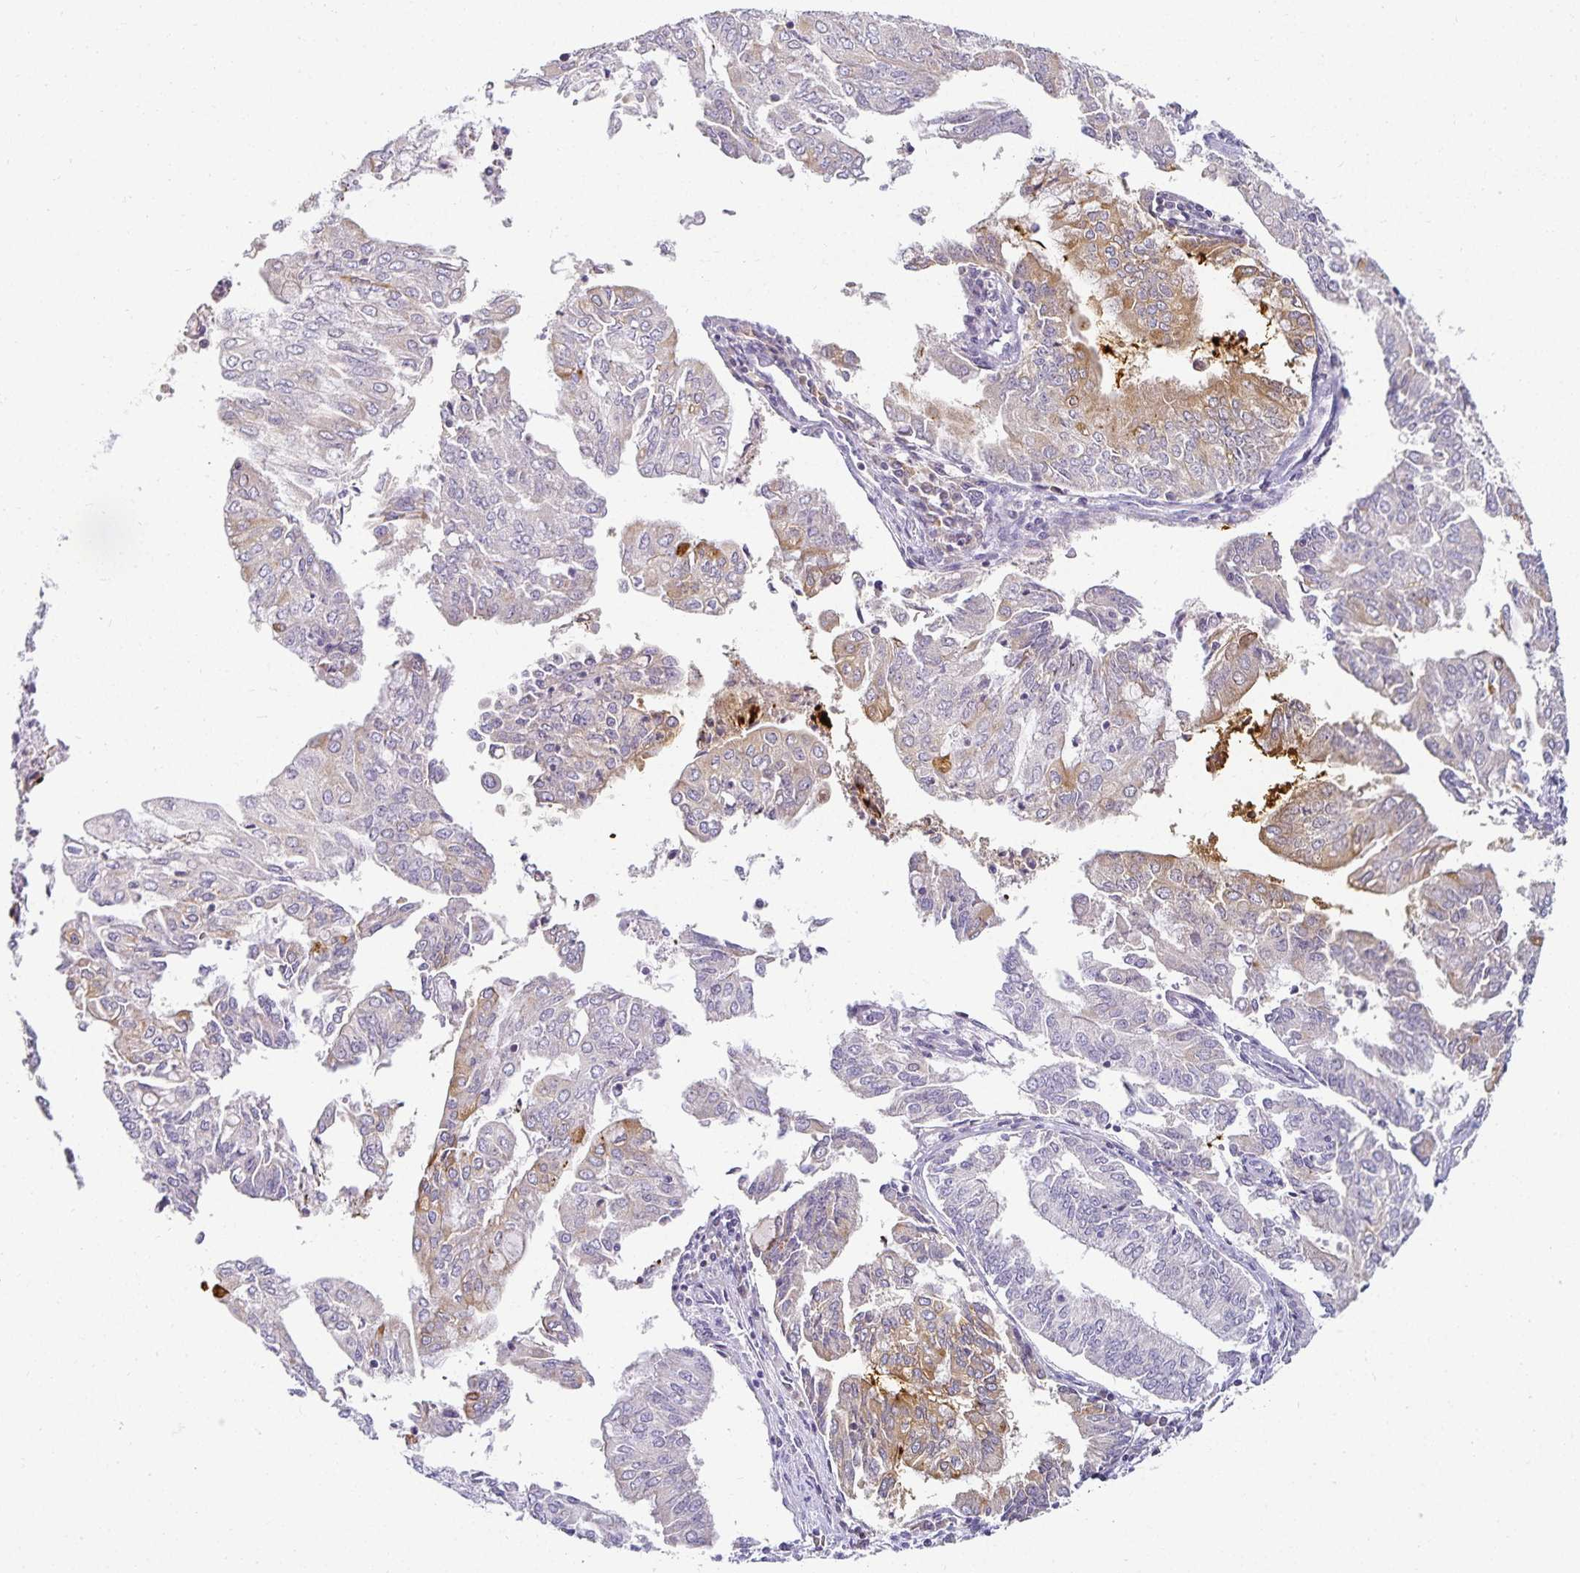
{"staining": {"intensity": "weak", "quantity": "<25%", "location": "cytoplasmic/membranous"}, "tissue": "endometrial cancer", "cell_type": "Tumor cells", "image_type": "cancer", "snomed": [{"axis": "morphology", "description": "Adenocarcinoma, NOS"}, {"axis": "topography", "description": "Endometrium"}], "caption": "High magnification brightfield microscopy of endometrial cancer stained with DAB (brown) and counterstained with hematoxylin (blue): tumor cells show no significant staining.", "gene": "GP2", "patient": {"sex": "female", "age": 61}}